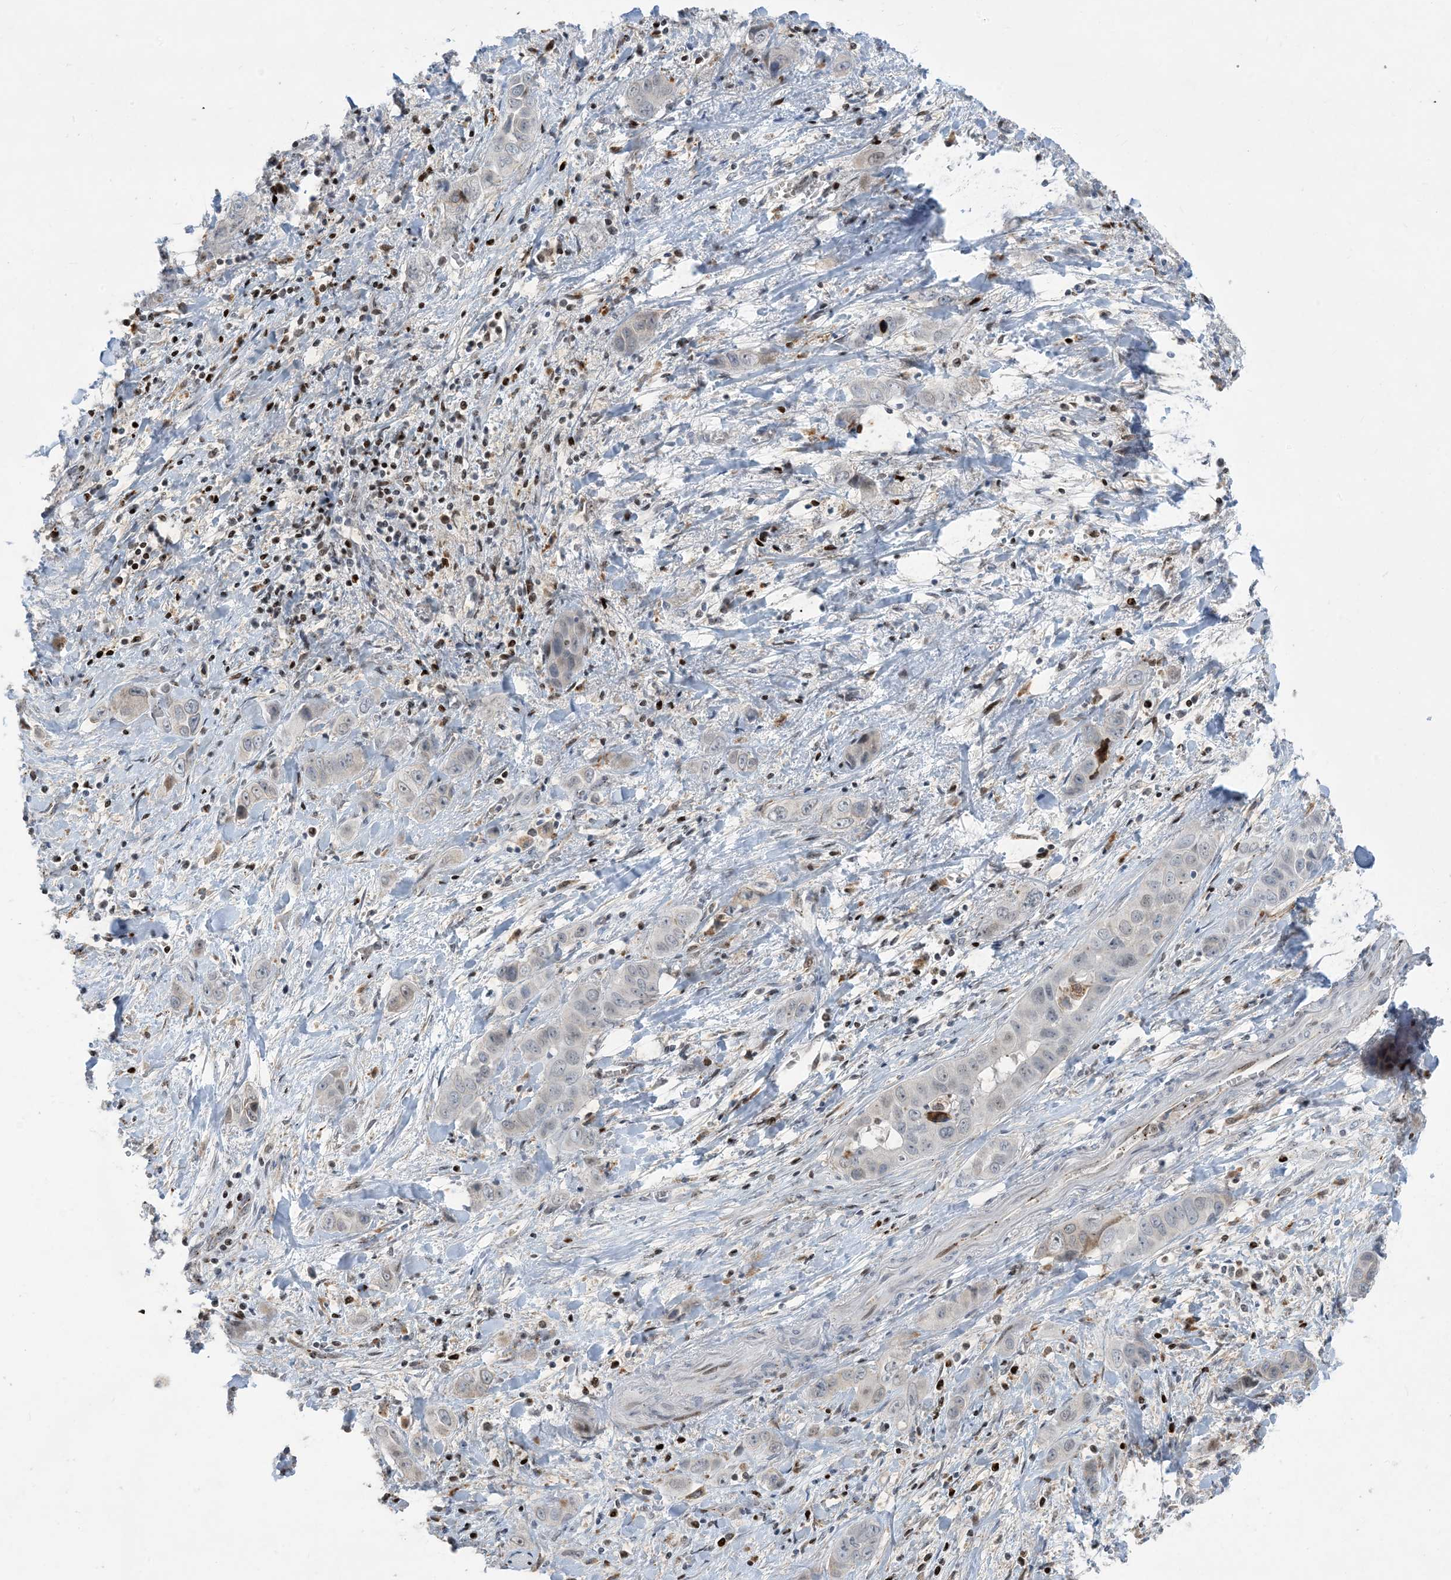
{"staining": {"intensity": "negative", "quantity": "none", "location": "none"}, "tissue": "liver cancer", "cell_type": "Tumor cells", "image_type": "cancer", "snomed": [{"axis": "morphology", "description": "Cholangiocarcinoma"}, {"axis": "topography", "description": "Liver"}], "caption": "Liver cholangiocarcinoma stained for a protein using IHC exhibits no staining tumor cells.", "gene": "SLC25A53", "patient": {"sex": "female", "age": 52}}